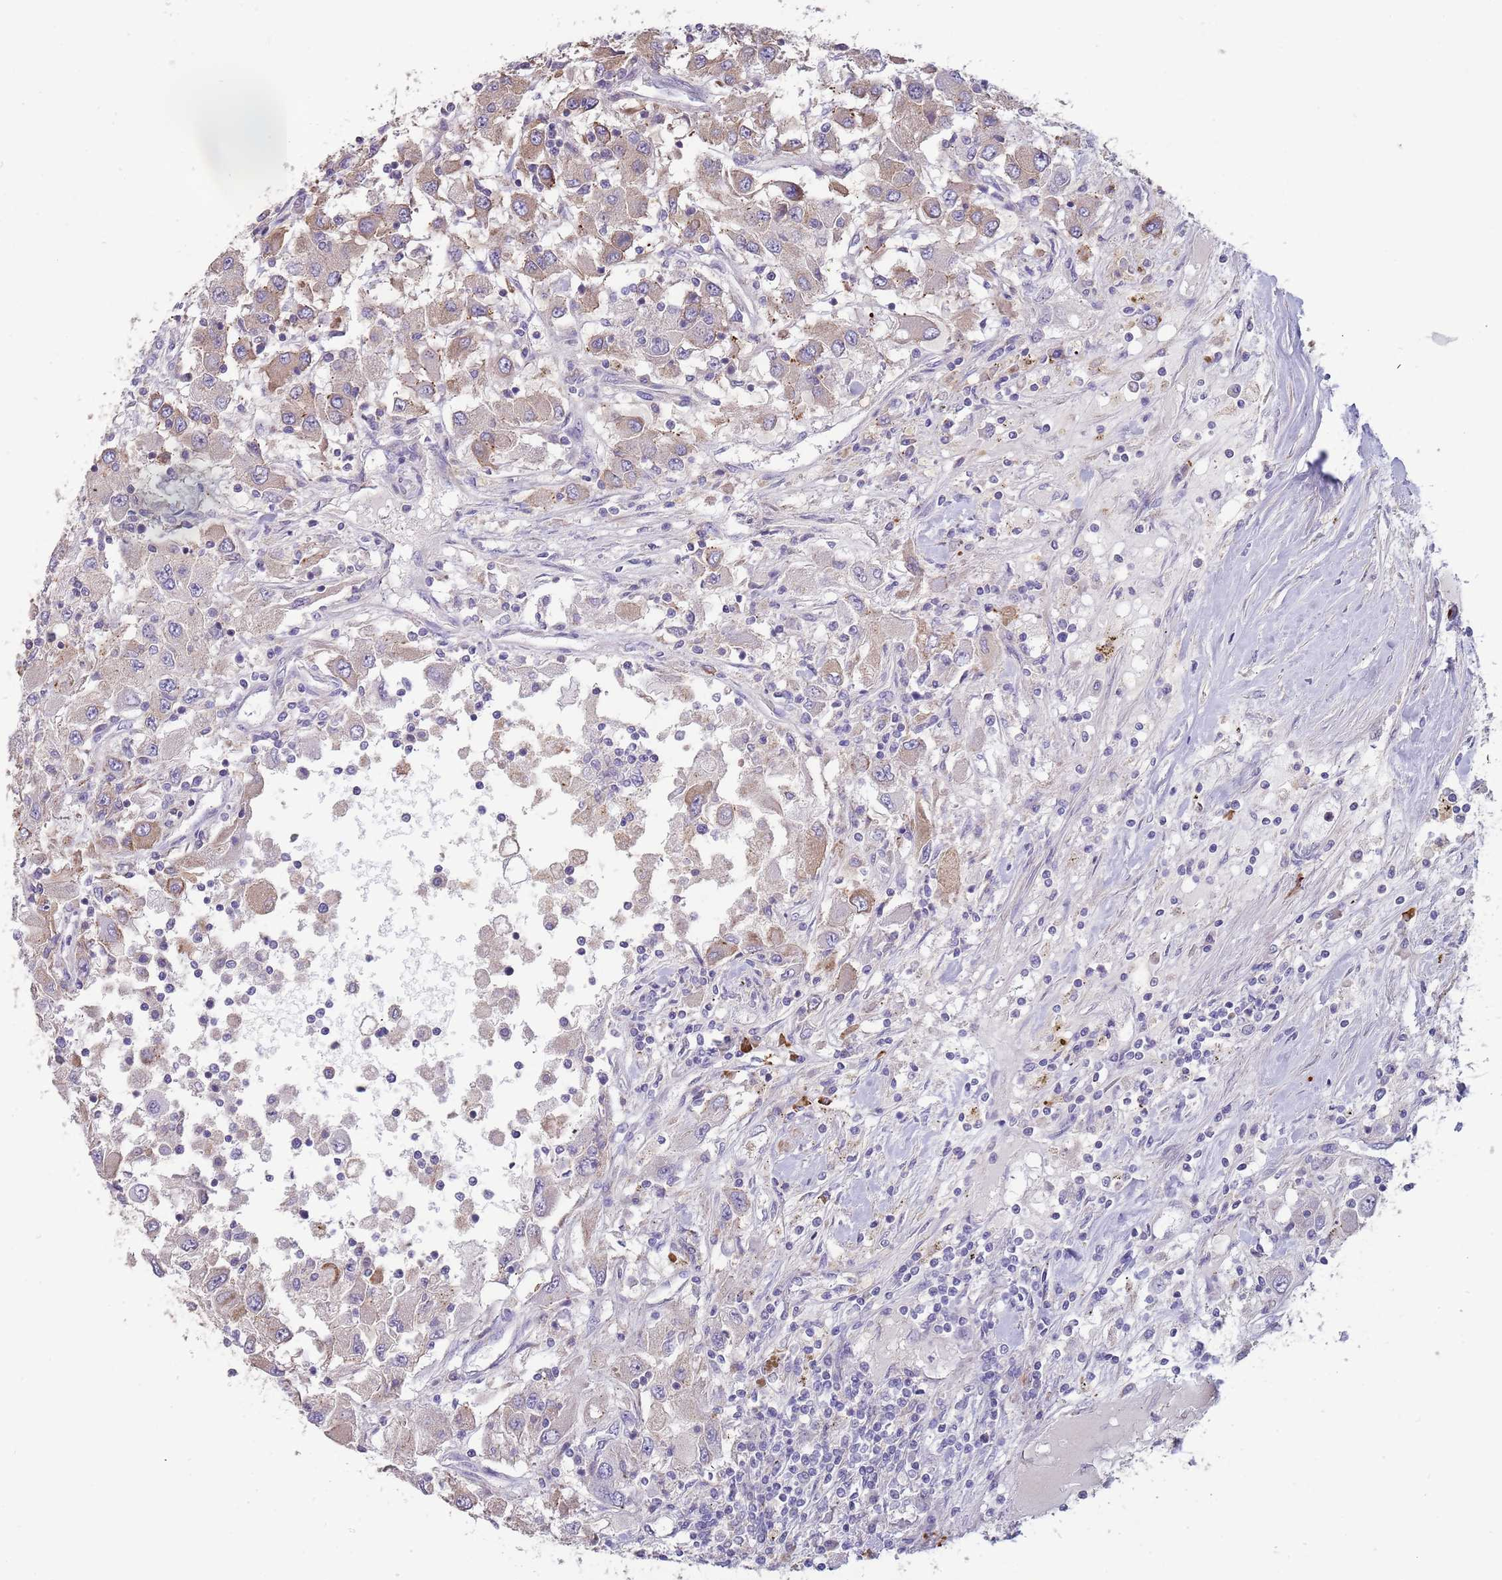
{"staining": {"intensity": "moderate", "quantity": "<25%", "location": "cytoplasmic/membranous"}, "tissue": "renal cancer", "cell_type": "Tumor cells", "image_type": "cancer", "snomed": [{"axis": "morphology", "description": "Adenocarcinoma, NOS"}, {"axis": "topography", "description": "Kidney"}], "caption": "The photomicrograph exhibits staining of adenocarcinoma (renal), revealing moderate cytoplasmic/membranous protein positivity (brown color) within tumor cells.", "gene": "SUSD1", "patient": {"sex": "female", "age": 67}}